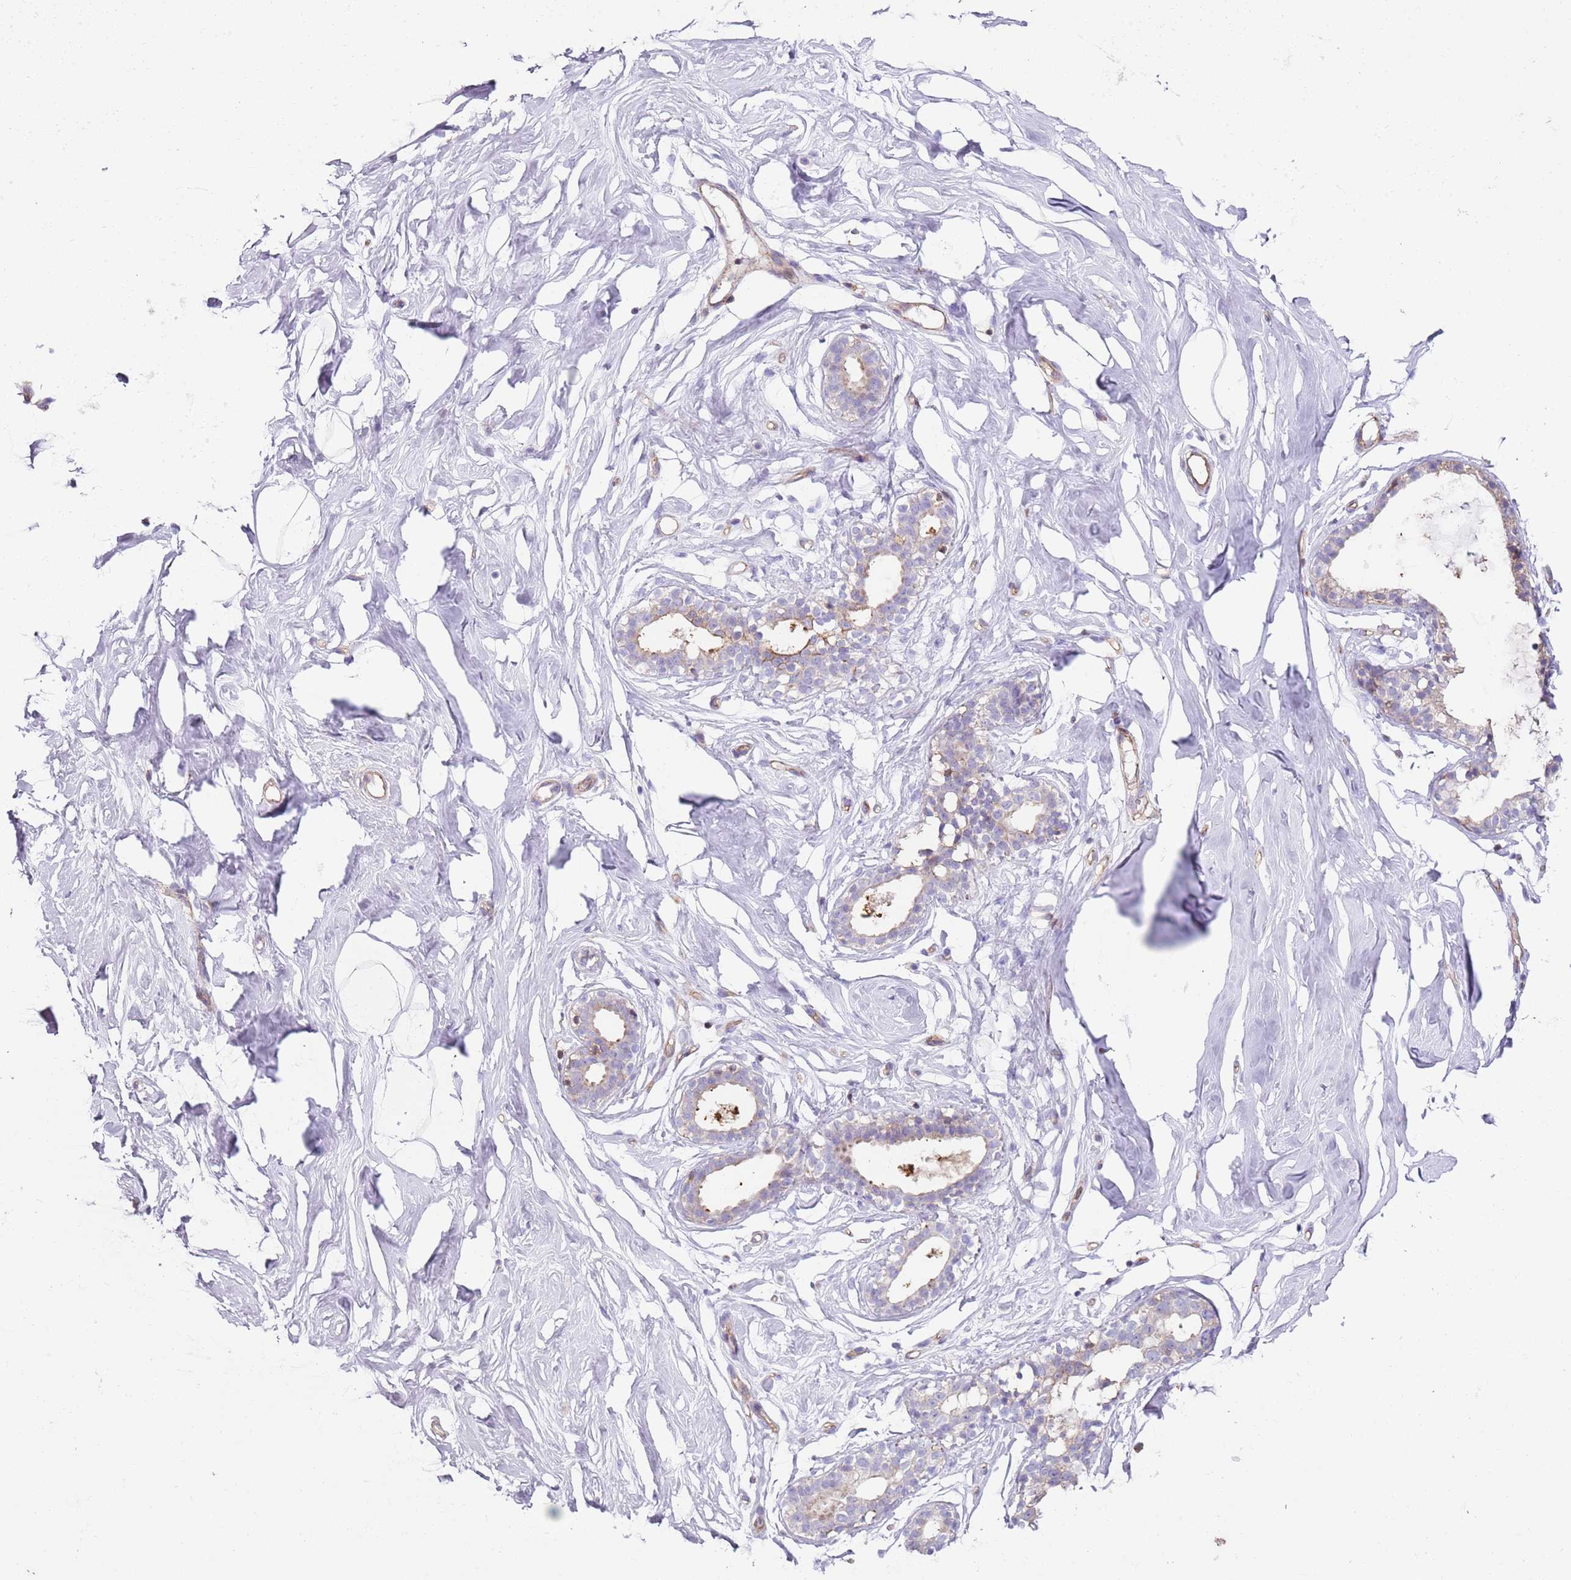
{"staining": {"intensity": "negative", "quantity": "none", "location": "none"}, "tissue": "breast", "cell_type": "Adipocytes", "image_type": "normal", "snomed": [{"axis": "morphology", "description": "Normal tissue, NOS"}, {"axis": "morphology", "description": "Adenoma, NOS"}, {"axis": "topography", "description": "Breast"}], "caption": "A high-resolution photomicrograph shows IHC staining of unremarkable breast, which demonstrates no significant positivity in adipocytes.", "gene": "GNAI1", "patient": {"sex": "female", "age": 23}}